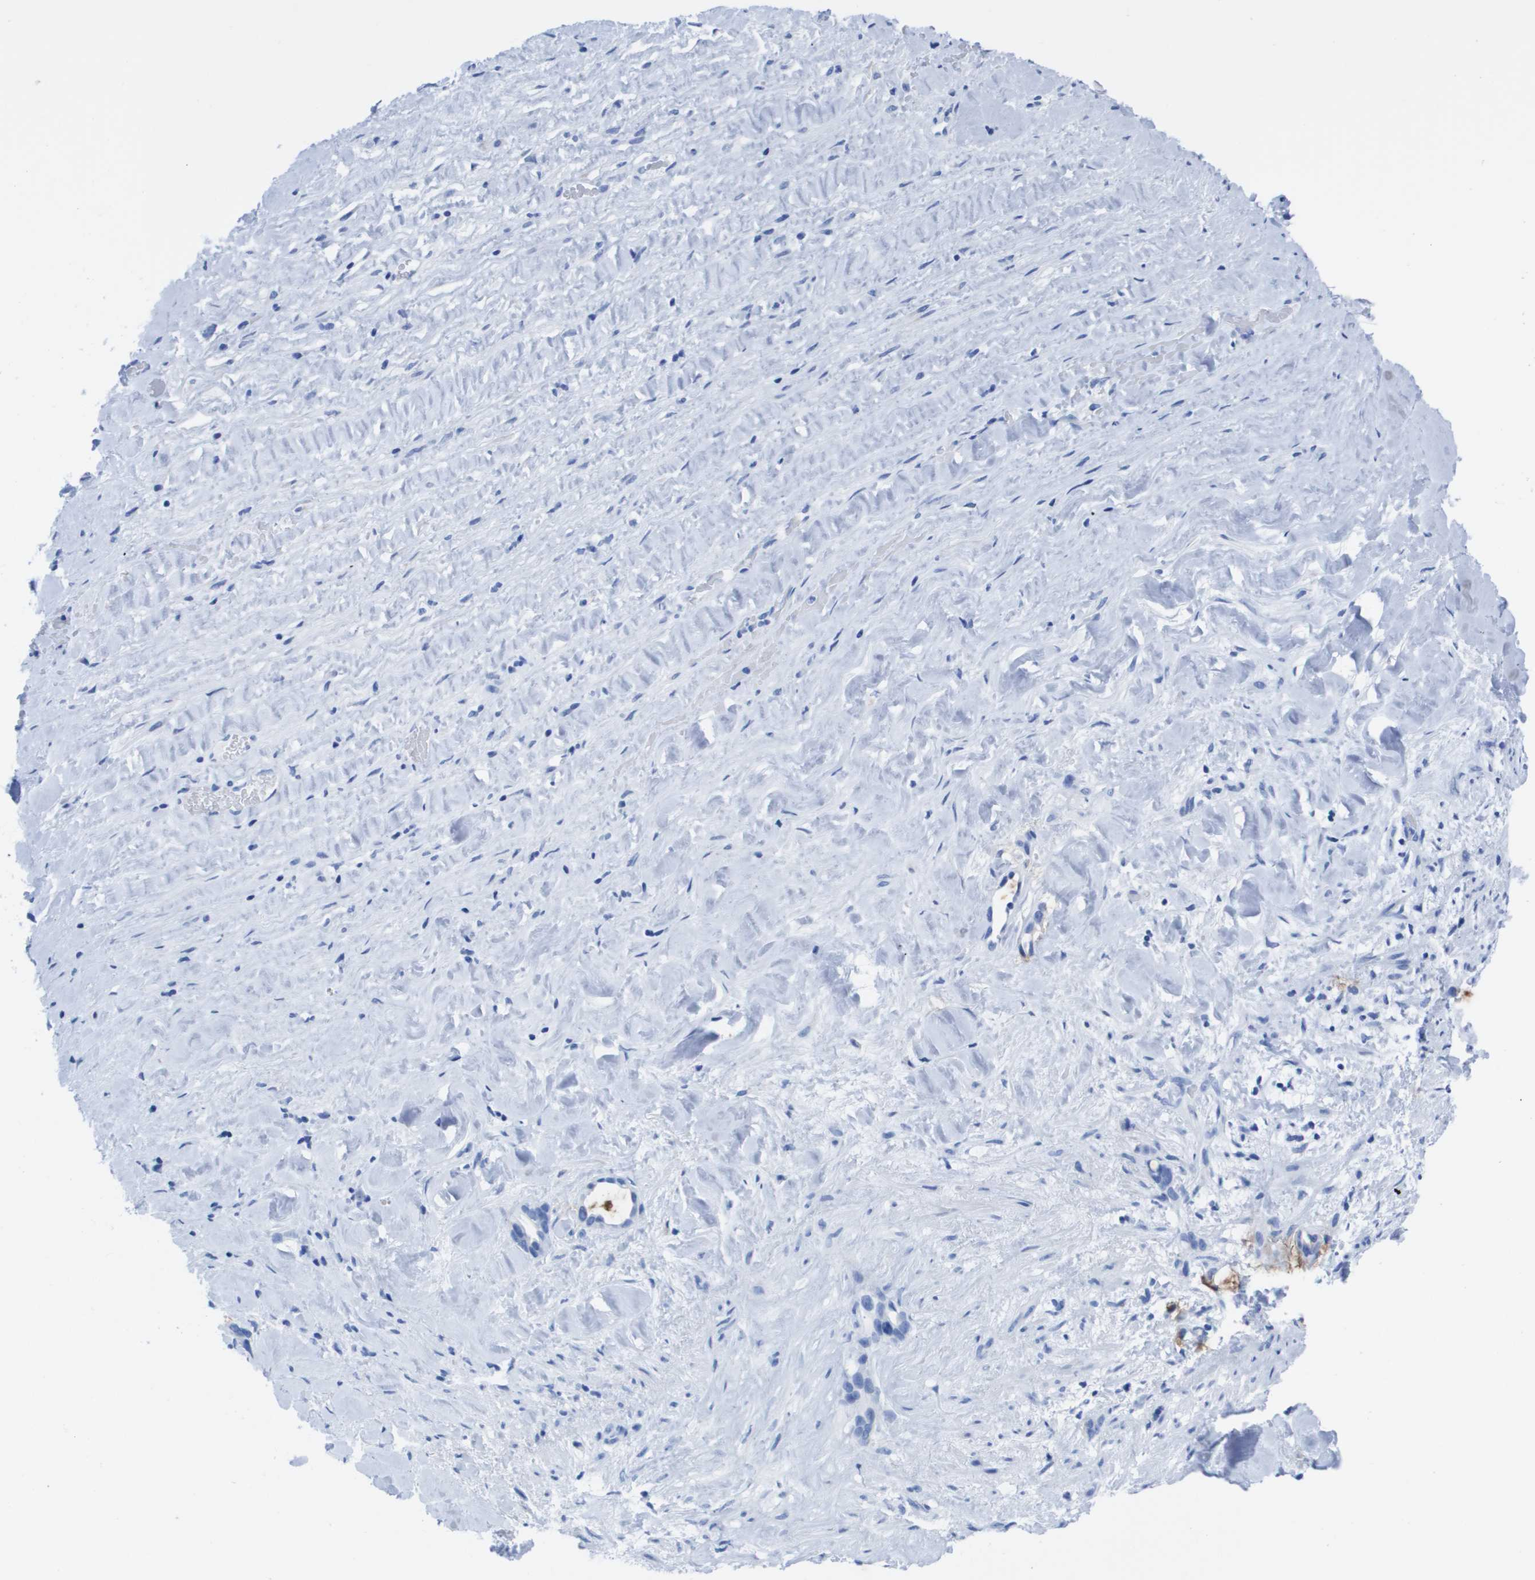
{"staining": {"intensity": "negative", "quantity": "none", "location": "none"}, "tissue": "liver cancer", "cell_type": "Tumor cells", "image_type": "cancer", "snomed": [{"axis": "morphology", "description": "Cholangiocarcinoma"}, {"axis": "topography", "description": "Liver"}], "caption": "Human cholangiocarcinoma (liver) stained for a protein using immunohistochemistry reveals no positivity in tumor cells.", "gene": "KCNA3", "patient": {"sex": "female", "age": 65}}